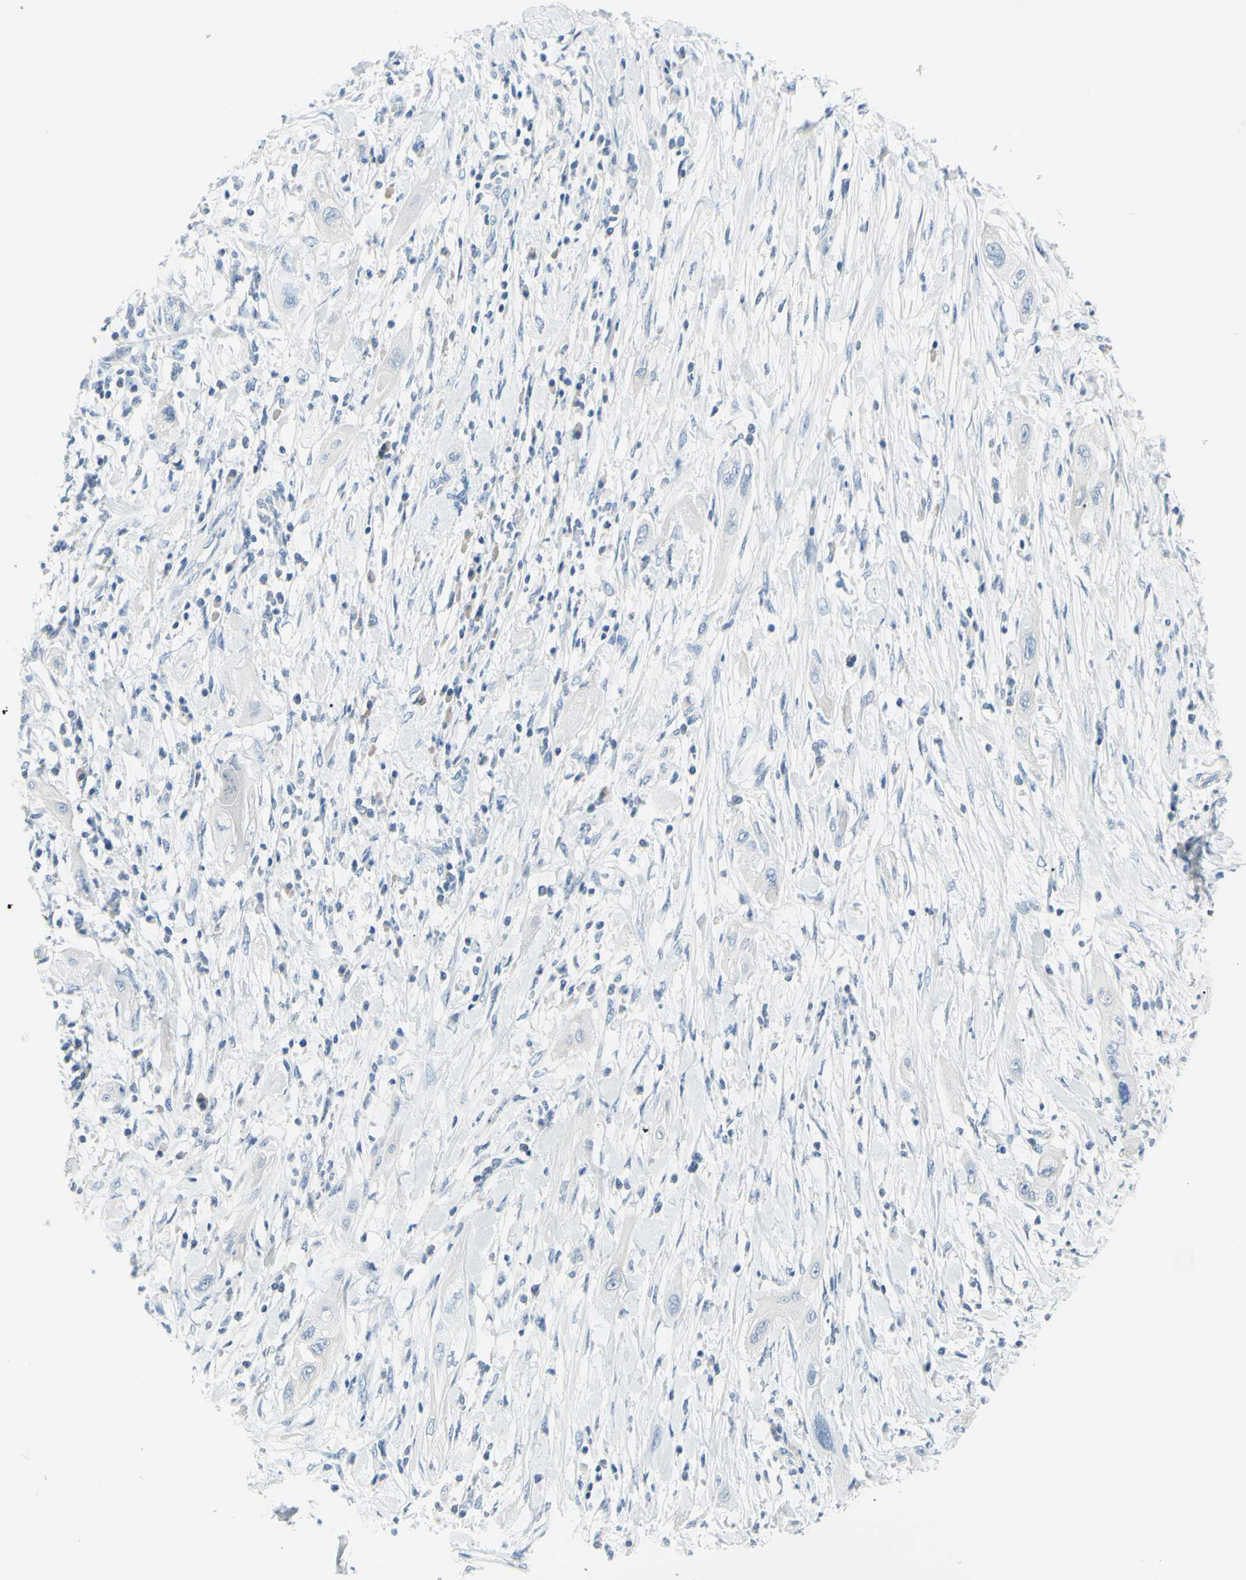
{"staining": {"intensity": "negative", "quantity": "none", "location": "none"}, "tissue": "lung cancer", "cell_type": "Tumor cells", "image_type": "cancer", "snomed": [{"axis": "morphology", "description": "Squamous cell carcinoma, NOS"}, {"axis": "topography", "description": "Lung"}], "caption": "A micrograph of human squamous cell carcinoma (lung) is negative for staining in tumor cells.", "gene": "DCT", "patient": {"sex": "female", "age": 47}}